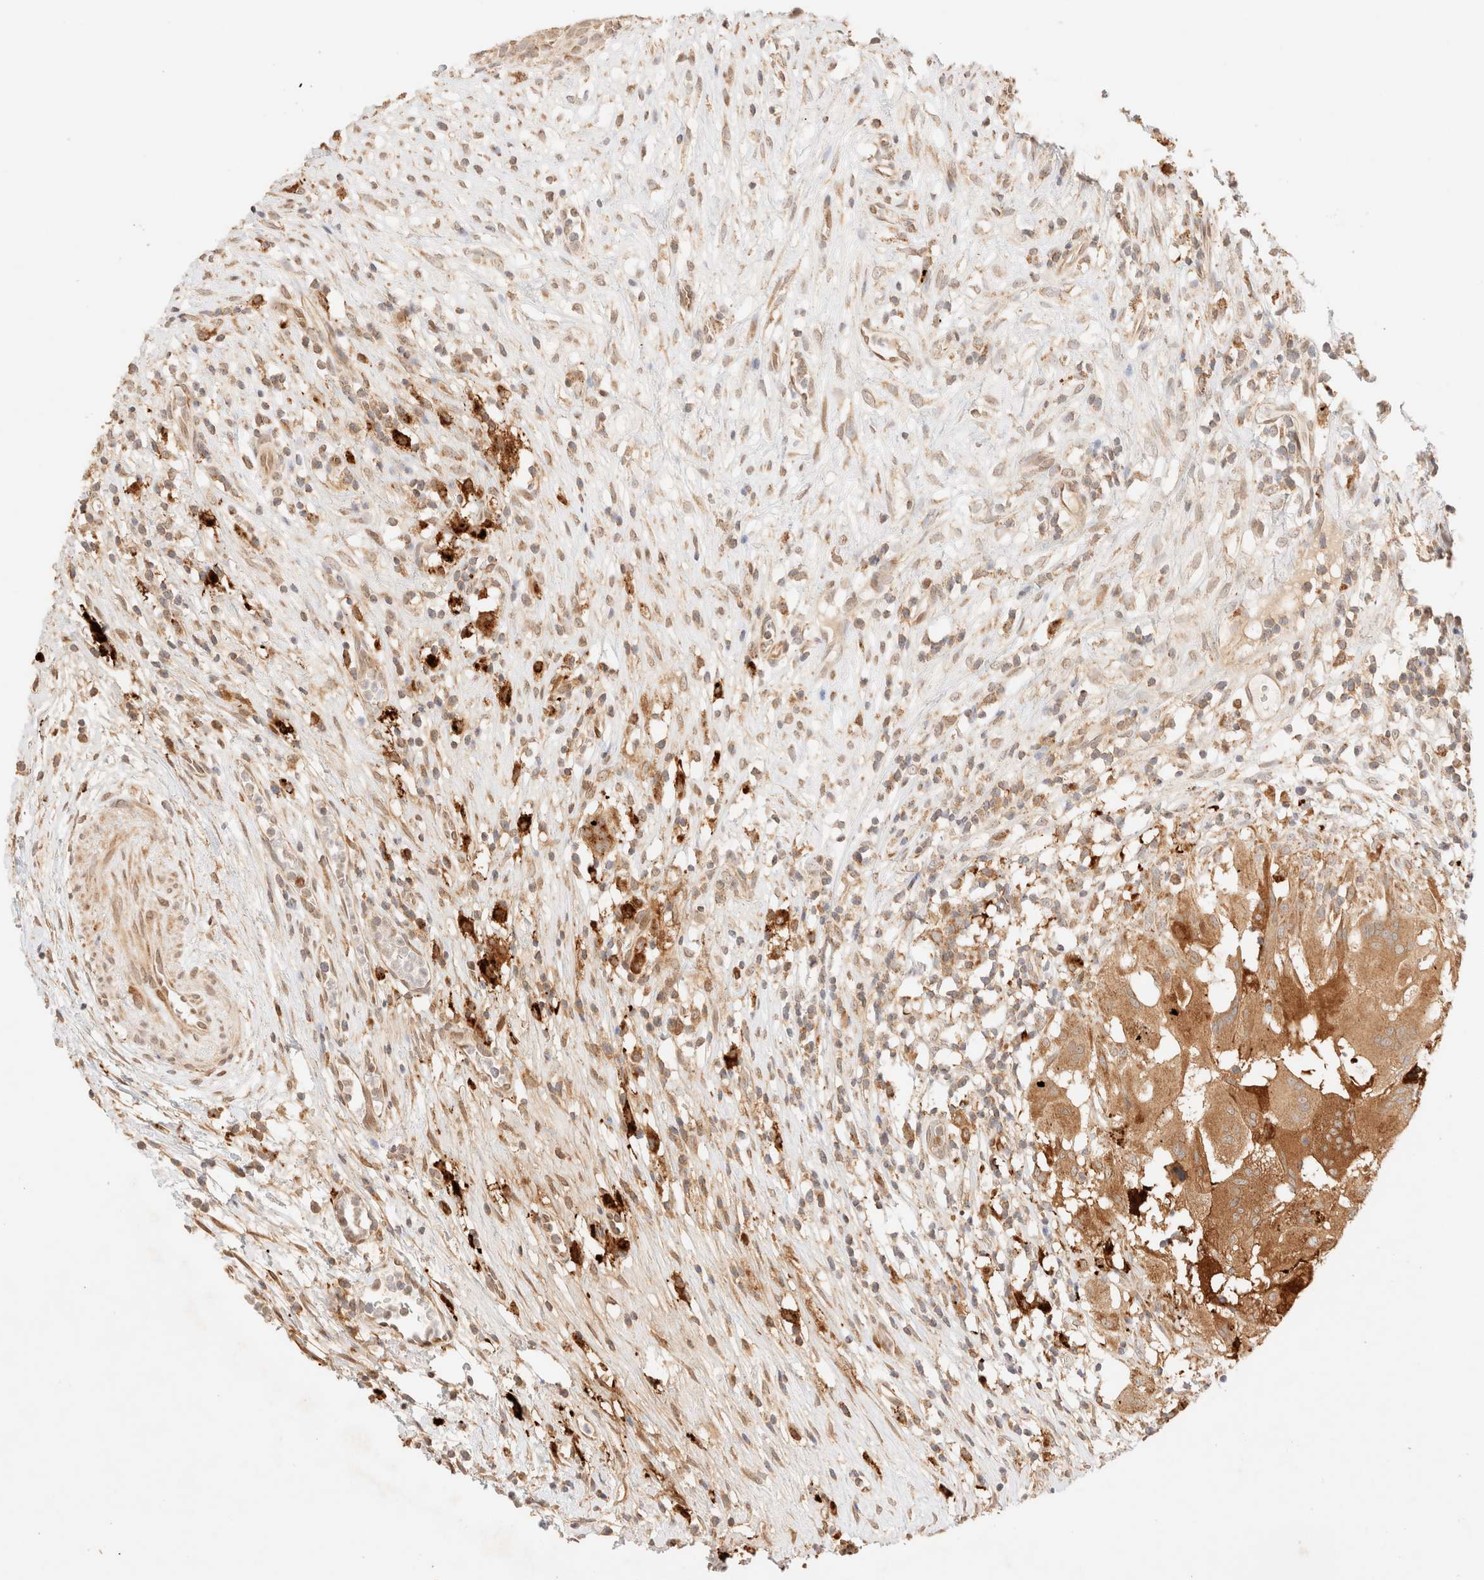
{"staining": {"intensity": "moderate", "quantity": ">75%", "location": "cytoplasmic/membranous"}, "tissue": "urothelial cancer", "cell_type": "Tumor cells", "image_type": "cancer", "snomed": [{"axis": "morphology", "description": "Normal tissue, NOS"}, {"axis": "morphology", "description": "Urothelial carcinoma, Low grade"}, {"axis": "topography", "description": "Smooth muscle"}, {"axis": "topography", "description": "Urinary bladder"}], "caption": "Immunohistochemical staining of human low-grade urothelial carcinoma exhibits medium levels of moderate cytoplasmic/membranous protein expression in approximately >75% of tumor cells. (Stains: DAB in brown, nuclei in blue, Microscopy: brightfield microscopy at high magnification).", "gene": "TACO1", "patient": {"sex": "male", "age": 60}}